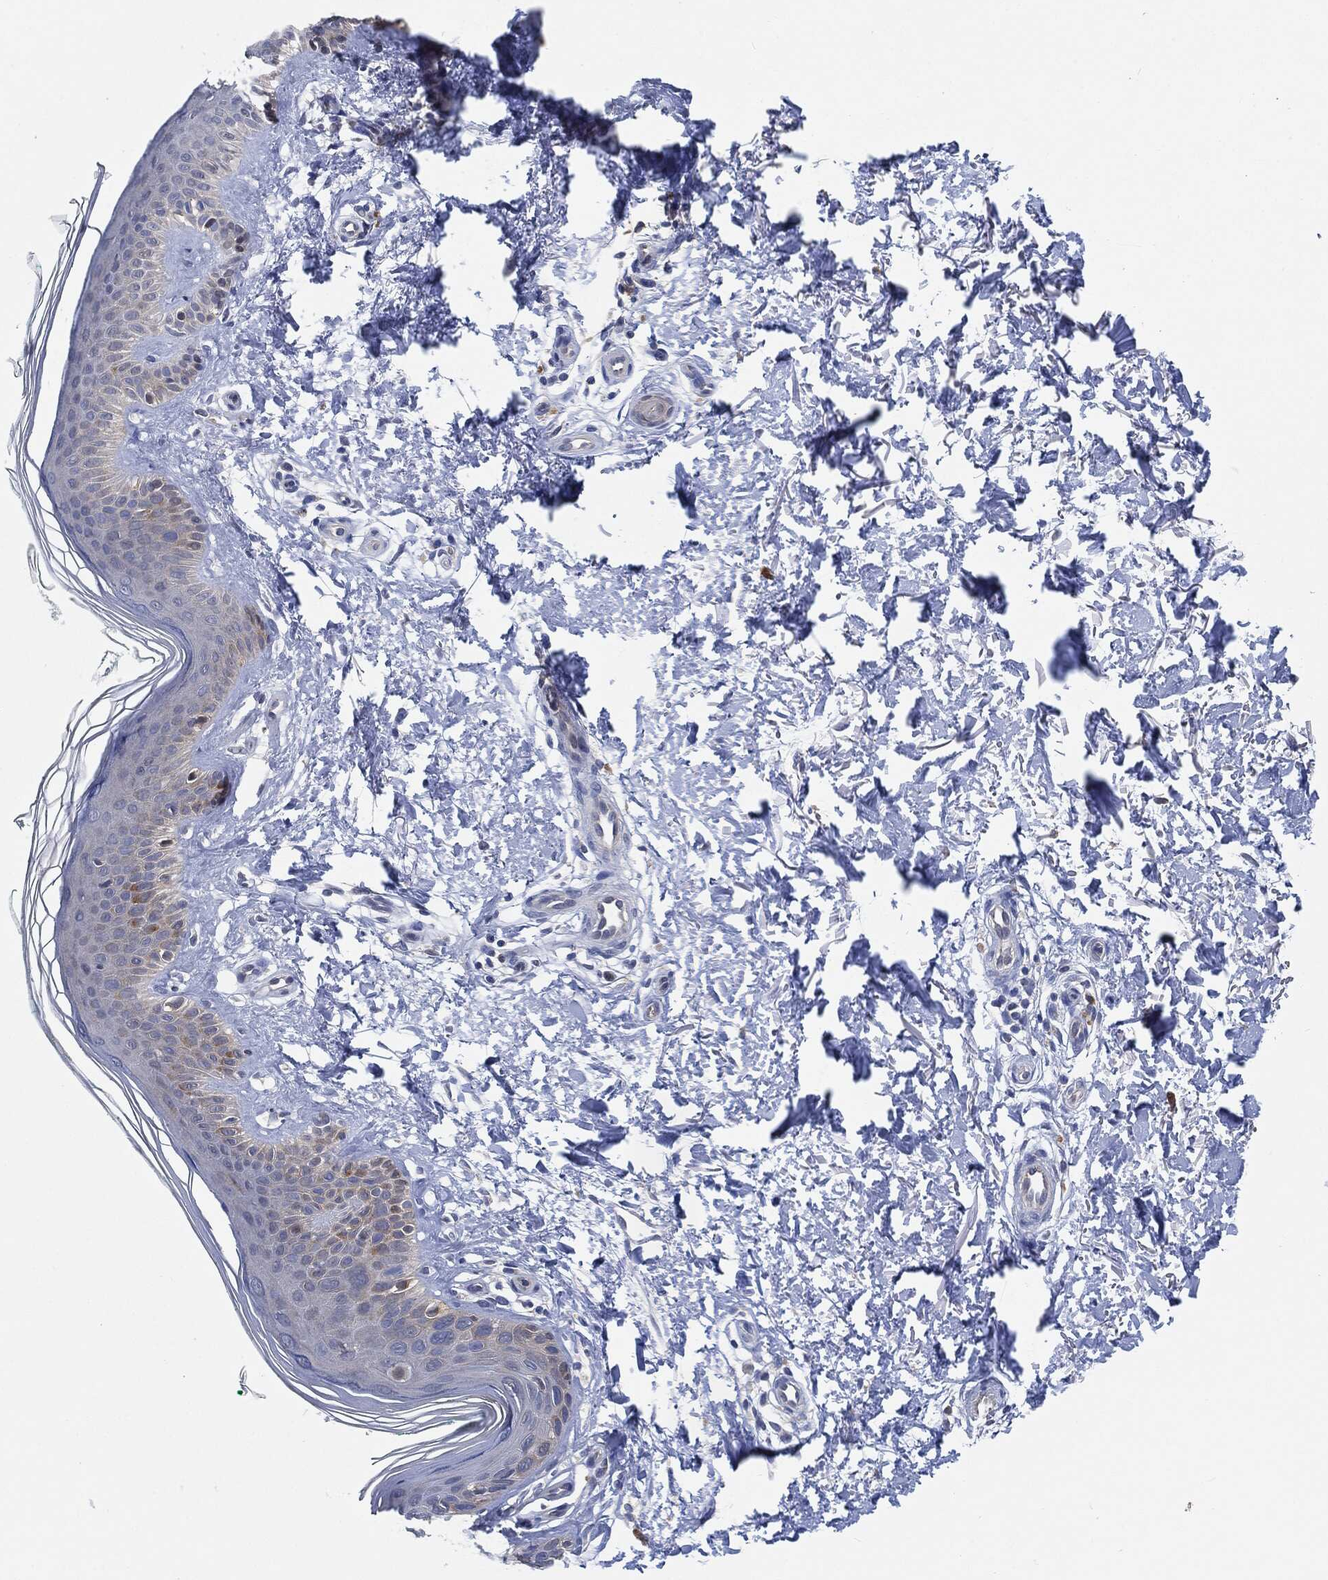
{"staining": {"intensity": "negative", "quantity": "none", "location": "none"}, "tissue": "skin", "cell_type": "Fibroblasts", "image_type": "normal", "snomed": [{"axis": "morphology", "description": "Normal tissue, NOS"}, {"axis": "morphology", "description": "Inflammation, NOS"}, {"axis": "morphology", "description": "Fibrosis, NOS"}, {"axis": "topography", "description": "Skin"}], "caption": "This is a histopathology image of immunohistochemistry staining of benign skin, which shows no expression in fibroblasts.", "gene": "VSIG4", "patient": {"sex": "male", "age": 71}}